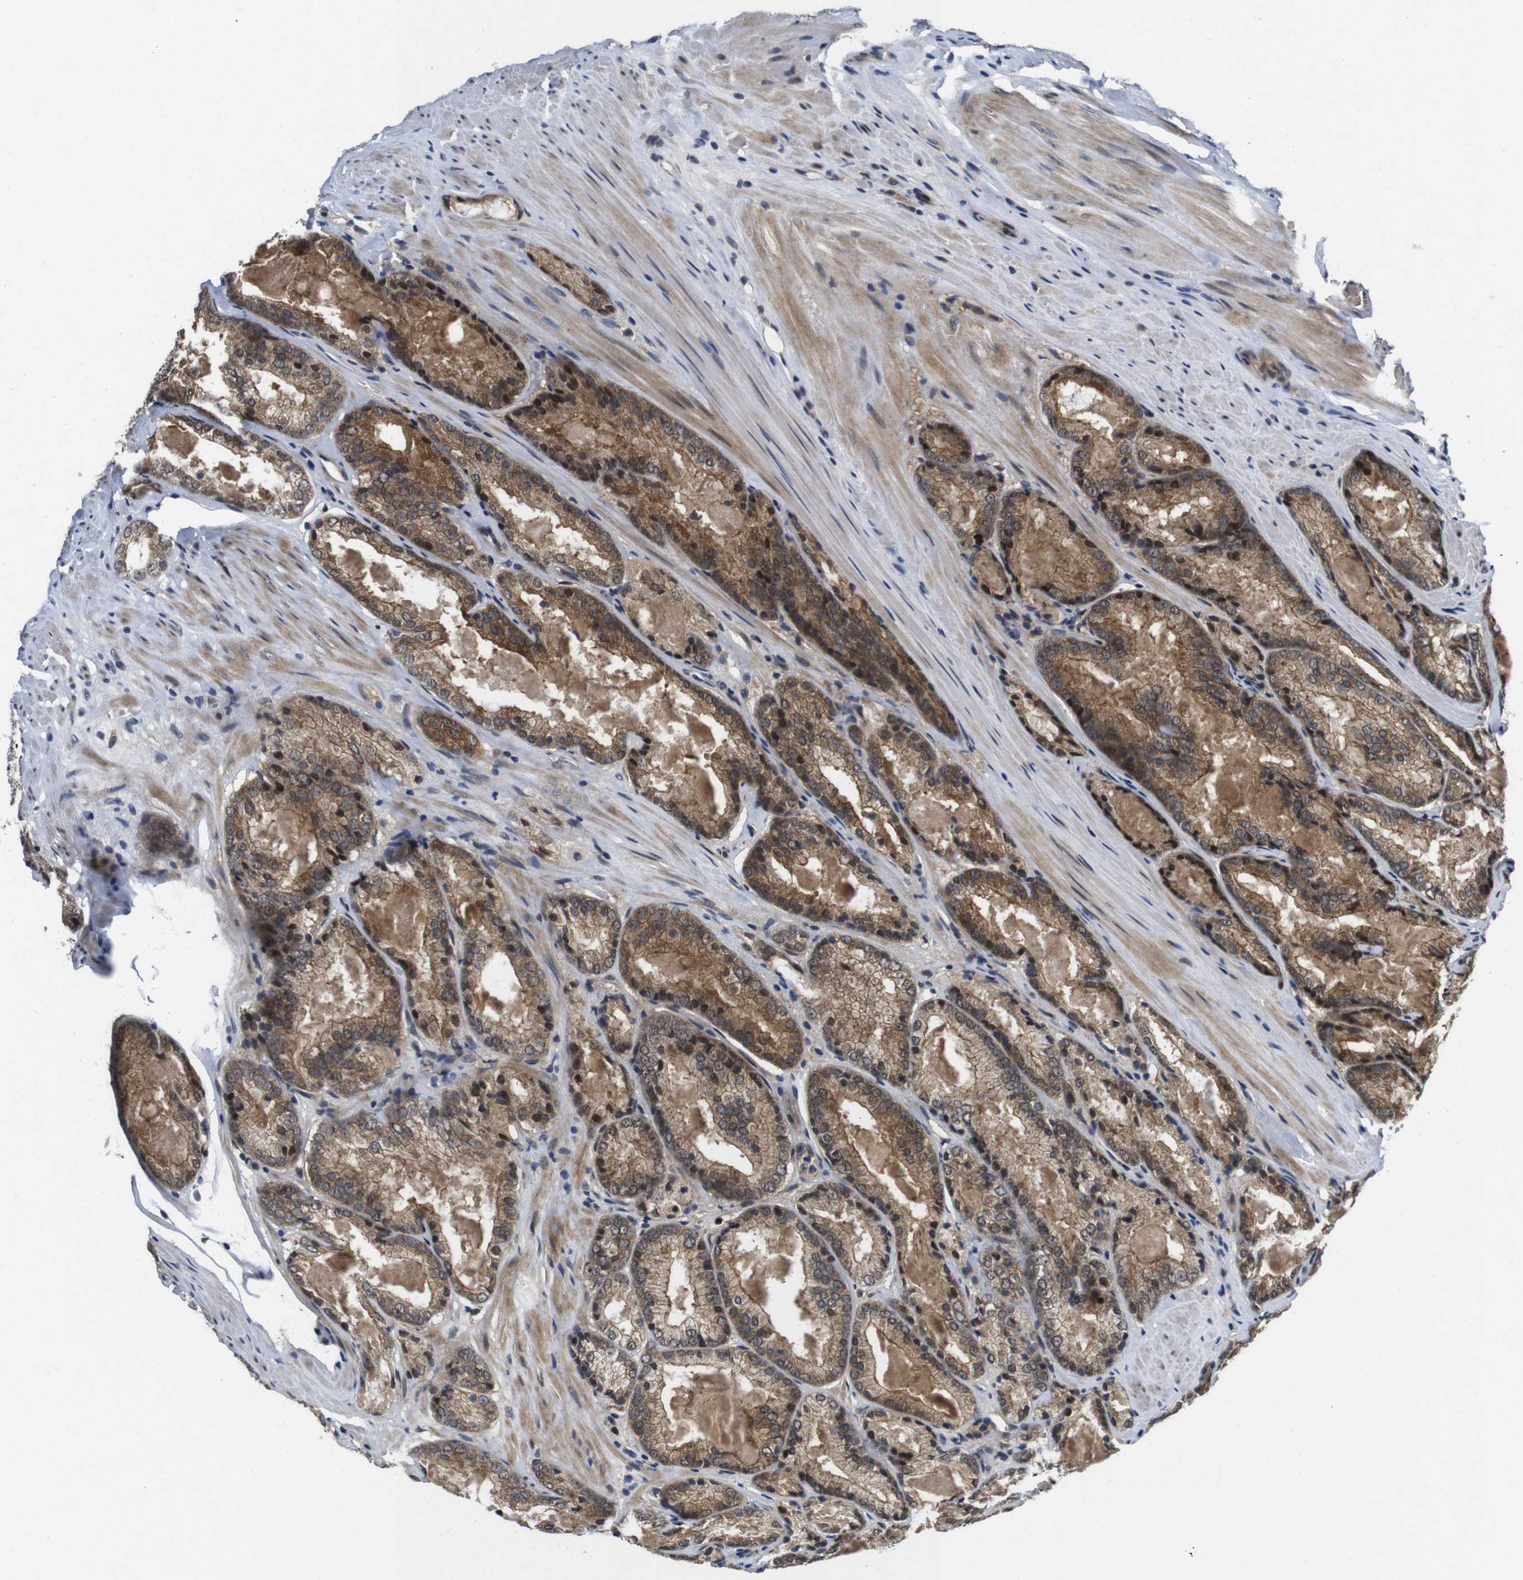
{"staining": {"intensity": "moderate", "quantity": ">75%", "location": "cytoplasmic/membranous,nuclear"}, "tissue": "prostate cancer", "cell_type": "Tumor cells", "image_type": "cancer", "snomed": [{"axis": "morphology", "description": "Adenocarcinoma, Low grade"}, {"axis": "topography", "description": "Prostate"}], "caption": "An IHC histopathology image of neoplastic tissue is shown. Protein staining in brown highlights moderate cytoplasmic/membranous and nuclear positivity in prostate cancer (adenocarcinoma (low-grade)) within tumor cells.", "gene": "ZBTB46", "patient": {"sex": "male", "age": 64}}